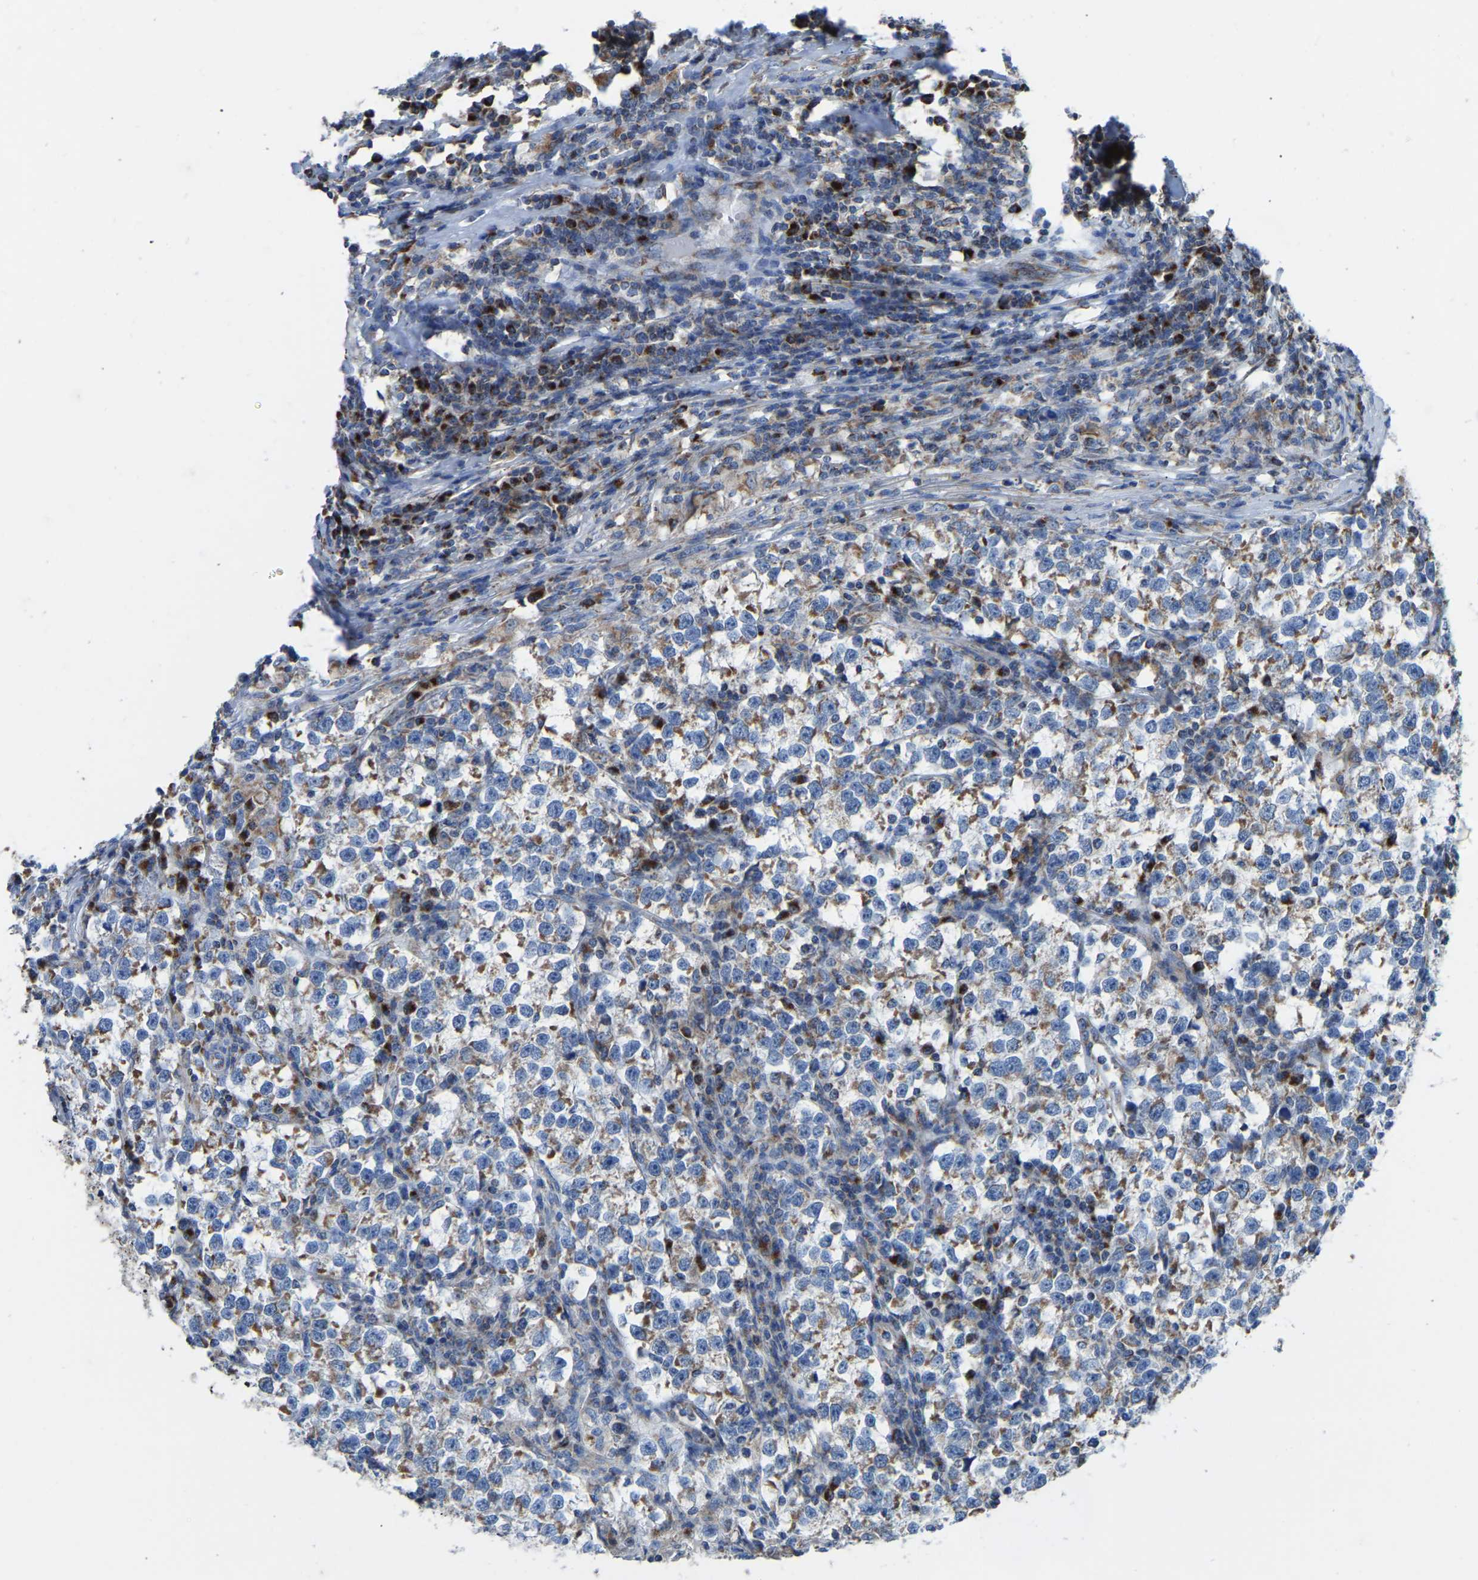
{"staining": {"intensity": "moderate", "quantity": "<25%", "location": "cytoplasmic/membranous"}, "tissue": "testis cancer", "cell_type": "Tumor cells", "image_type": "cancer", "snomed": [{"axis": "morphology", "description": "Normal tissue, NOS"}, {"axis": "morphology", "description": "Seminoma, NOS"}, {"axis": "topography", "description": "Testis"}], "caption": "Testis cancer (seminoma) stained for a protein (brown) exhibits moderate cytoplasmic/membranous positive positivity in approximately <25% of tumor cells.", "gene": "ETFB", "patient": {"sex": "male", "age": 43}}